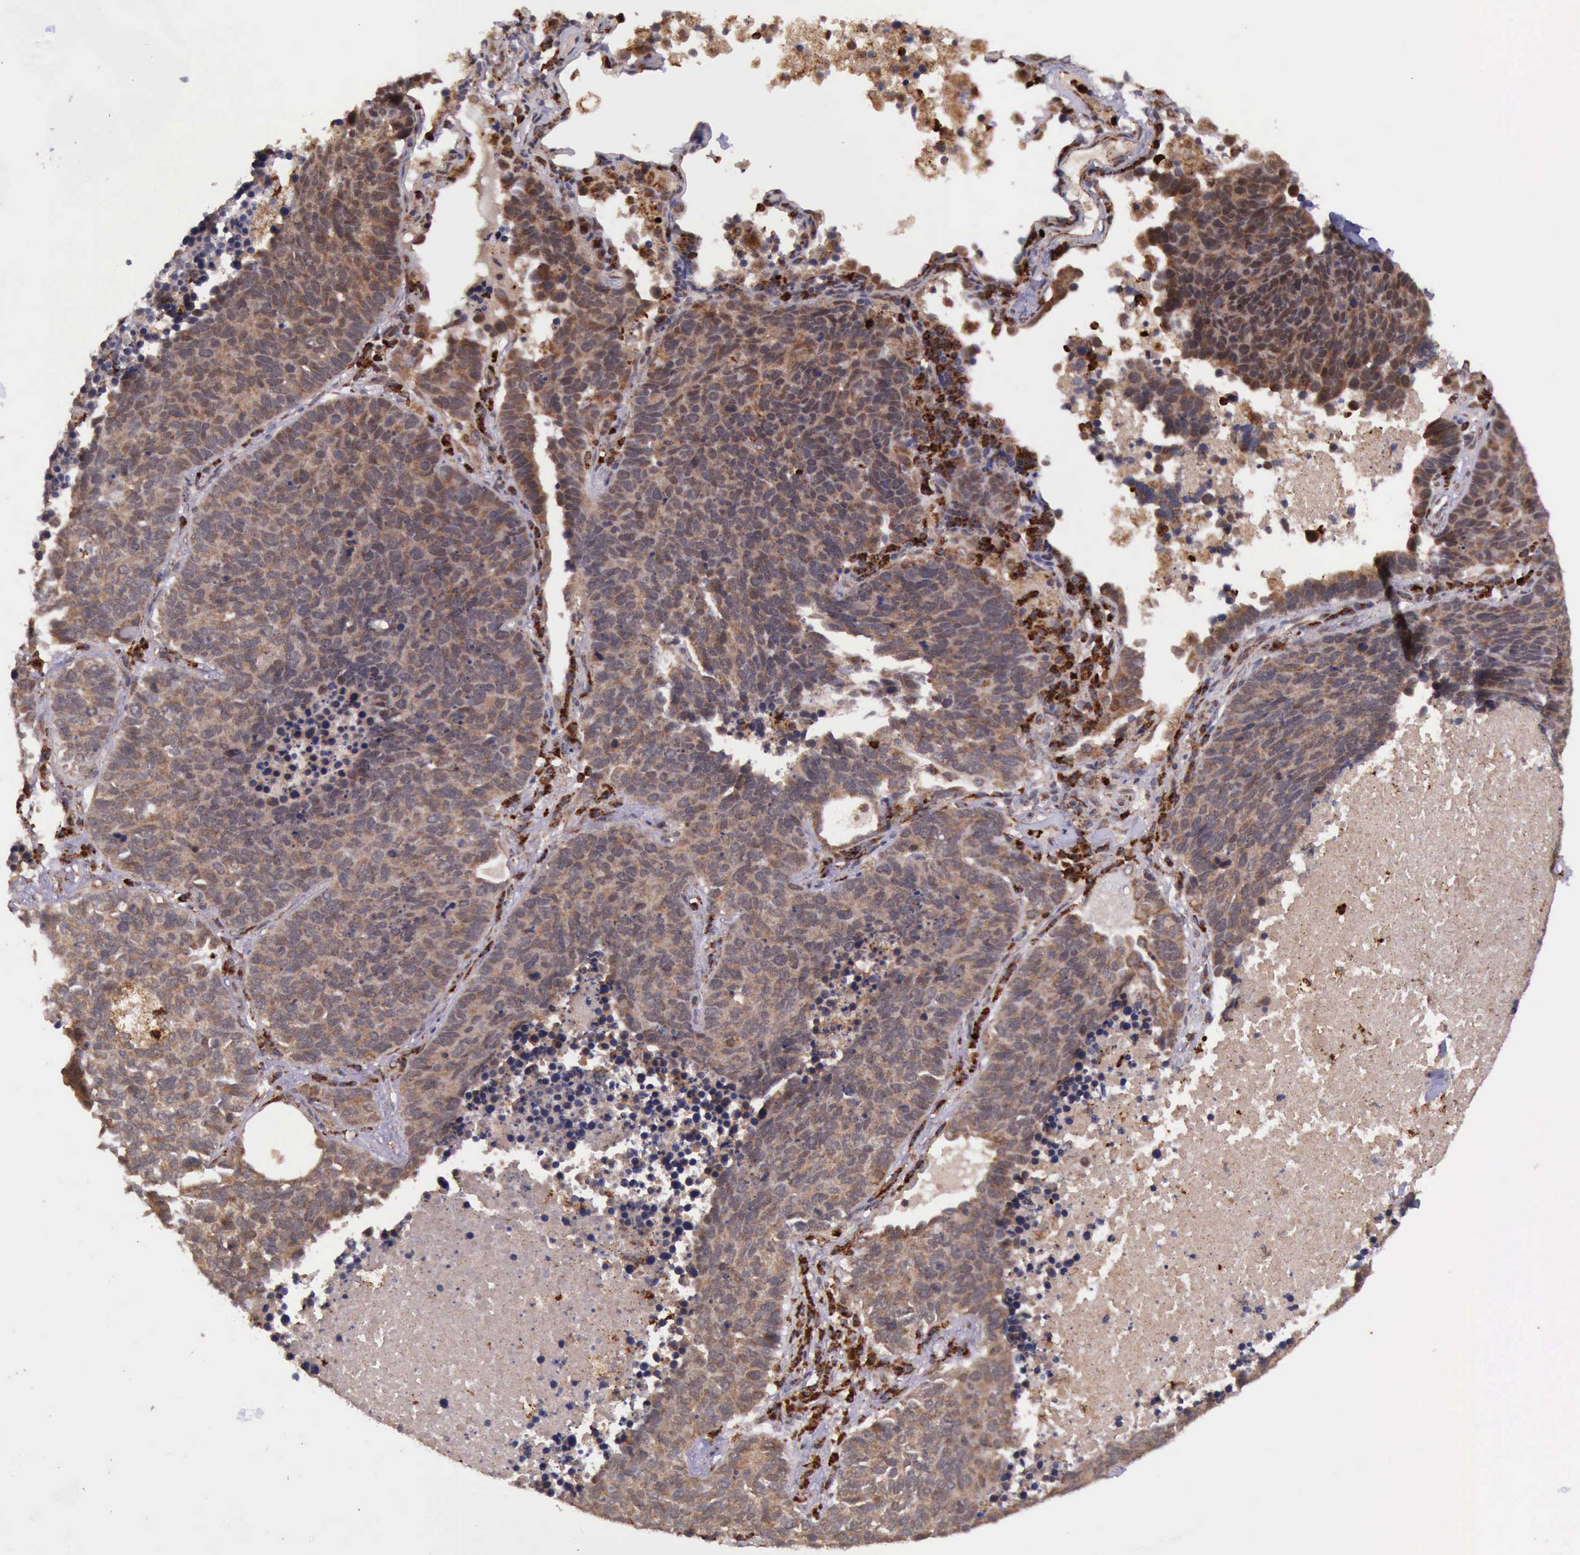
{"staining": {"intensity": "moderate", "quantity": ">75%", "location": "cytoplasmic/membranous"}, "tissue": "lung cancer", "cell_type": "Tumor cells", "image_type": "cancer", "snomed": [{"axis": "morphology", "description": "Neoplasm, malignant, NOS"}, {"axis": "topography", "description": "Lung"}], "caption": "Lung malignant neoplasm tissue reveals moderate cytoplasmic/membranous expression in about >75% of tumor cells, visualized by immunohistochemistry.", "gene": "ARMCX3", "patient": {"sex": "female", "age": 75}}